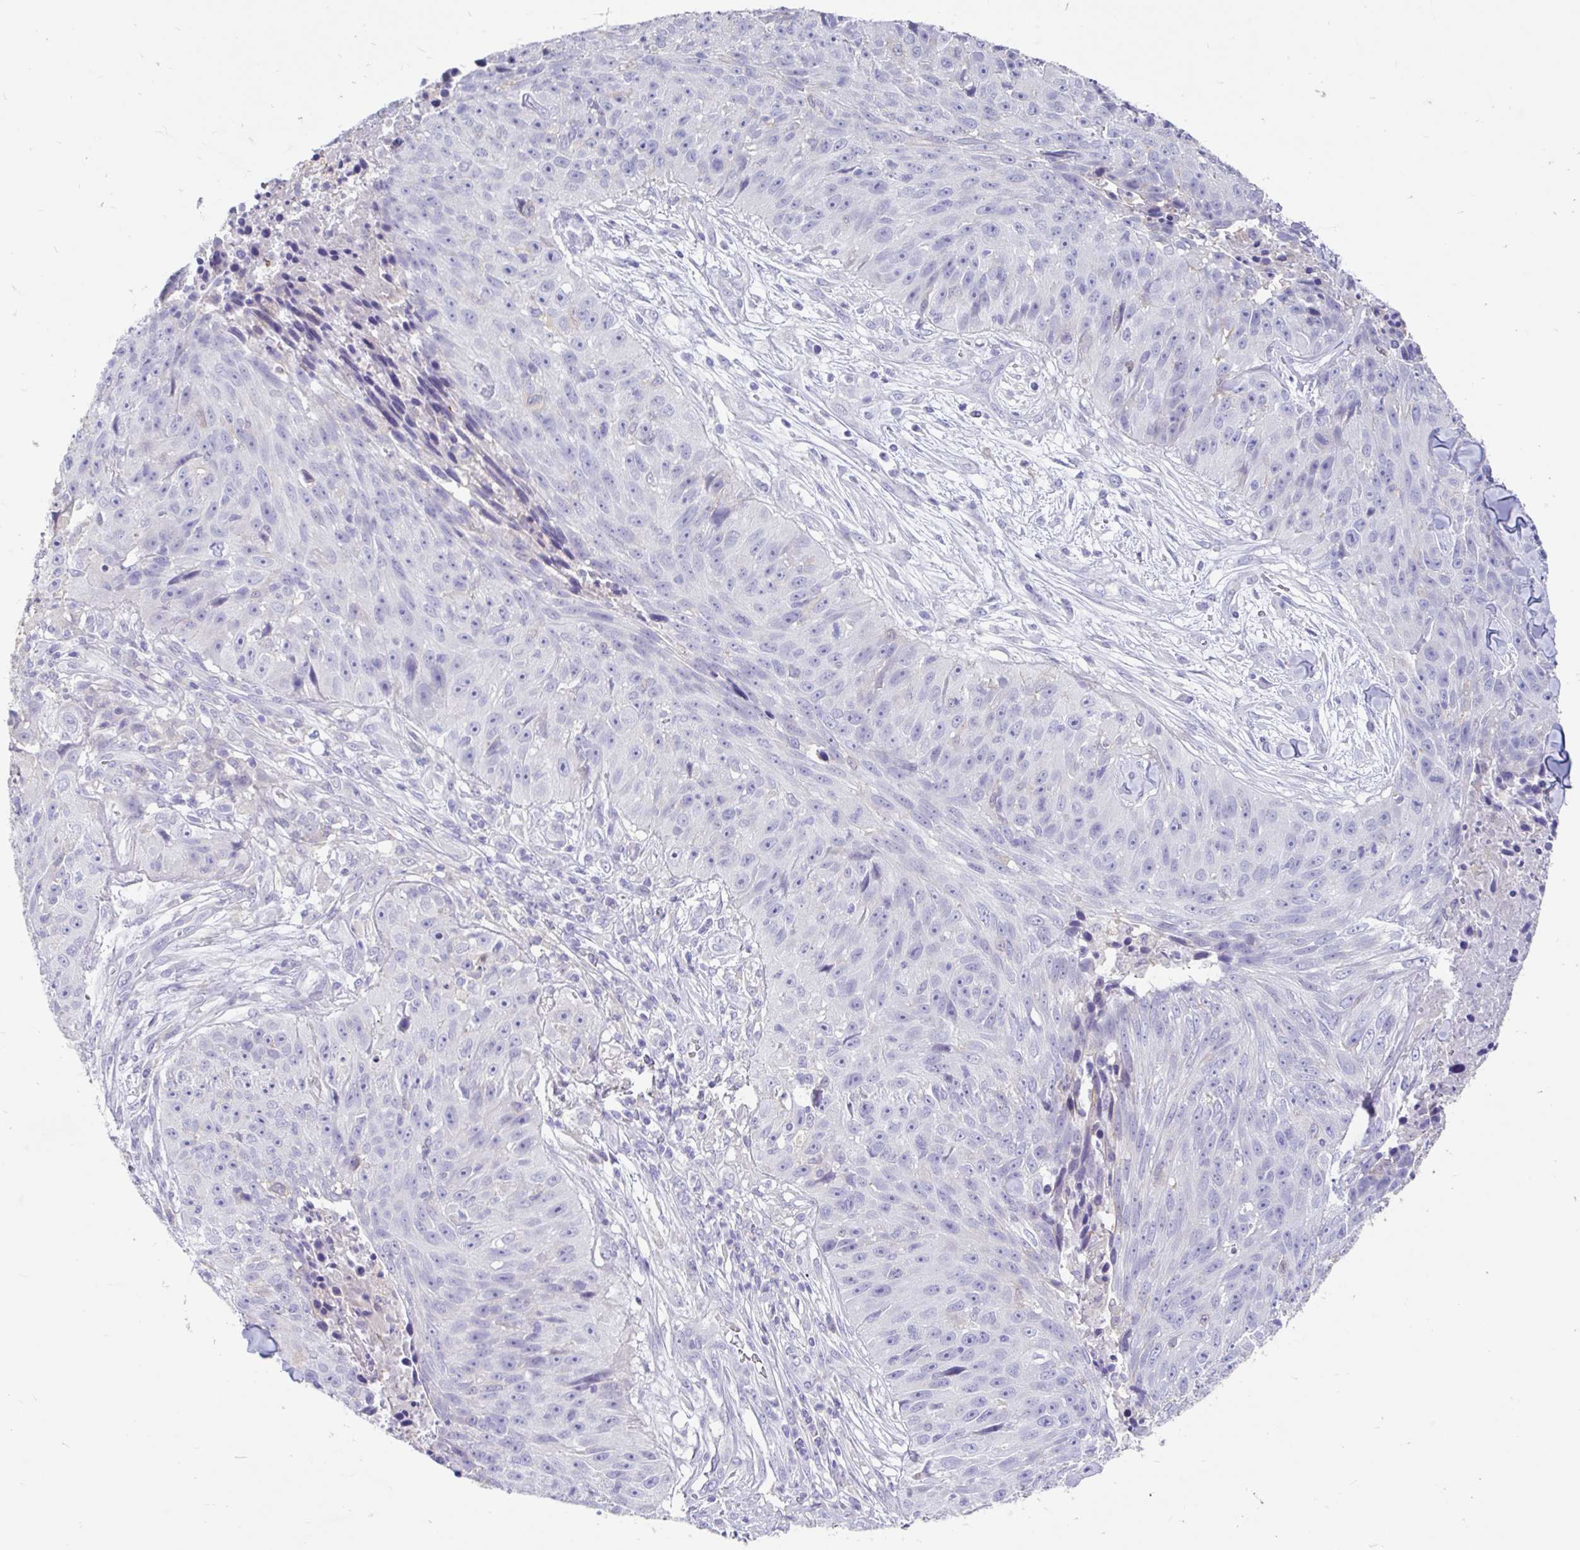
{"staining": {"intensity": "negative", "quantity": "none", "location": "none"}, "tissue": "skin cancer", "cell_type": "Tumor cells", "image_type": "cancer", "snomed": [{"axis": "morphology", "description": "Squamous cell carcinoma, NOS"}, {"axis": "topography", "description": "Skin"}], "caption": "An IHC image of skin squamous cell carcinoma is shown. There is no staining in tumor cells of skin squamous cell carcinoma. Nuclei are stained in blue.", "gene": "ZNF33A", "patient": {"sex": "female", "age": 87}}